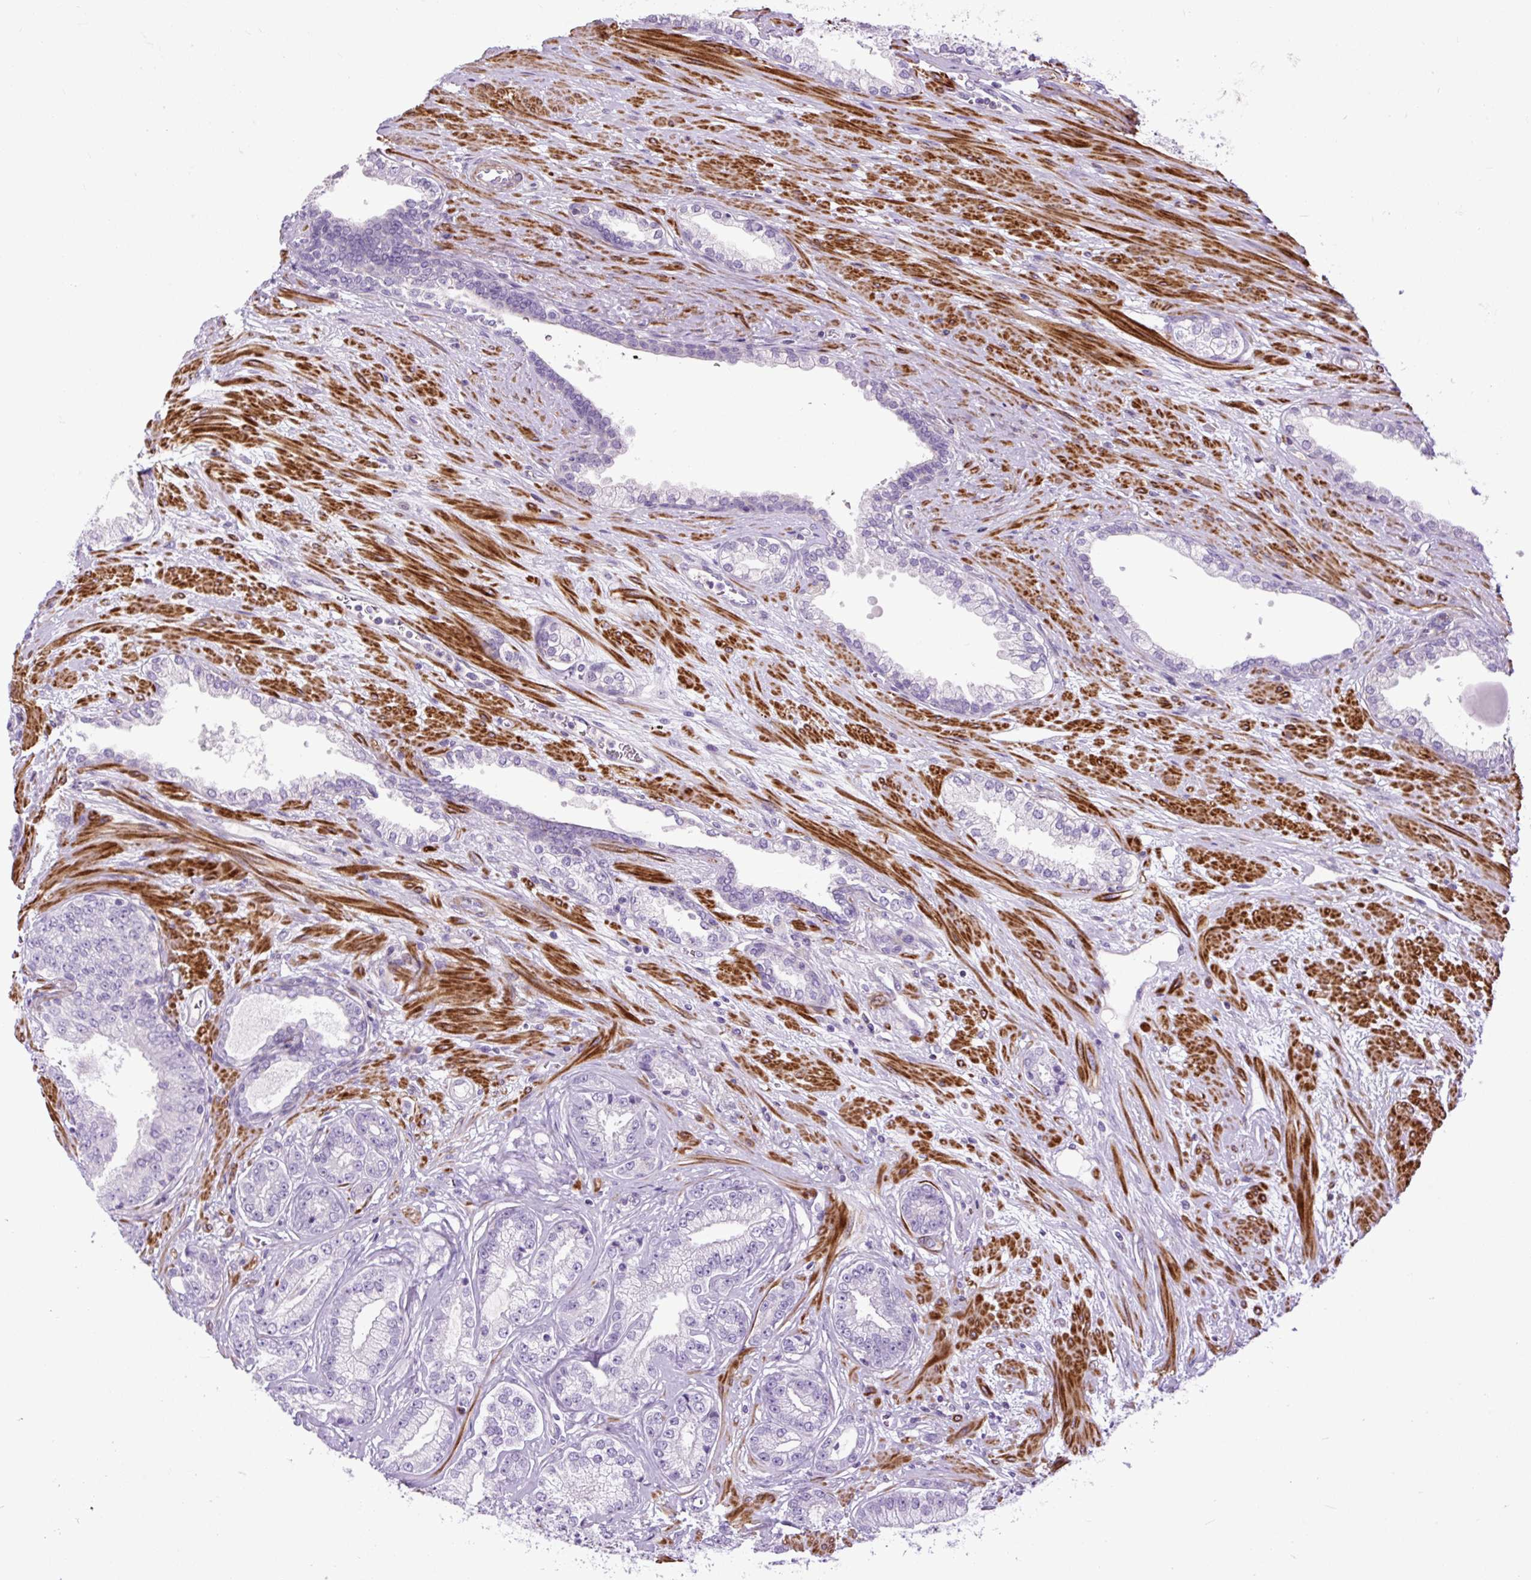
{"staining": {"intensity": "negative", "quantity": "none", "location": "none"}, "tissue": "prostate cancer", "cell_type": "Tumor cells", "image_type": "cancer", "snomed": [{"axis": "morphology", "description": "Adenocarcinoma, Low grade"}, {"axis": "topography", "description": "Prostate"}], "caption": "This is an IHC image of prostate adenocarcinoma (low-grade). There is no expression in tumor cells.", "gene": "ZNF197", "patient": {"sex": "male", "age": 61}}